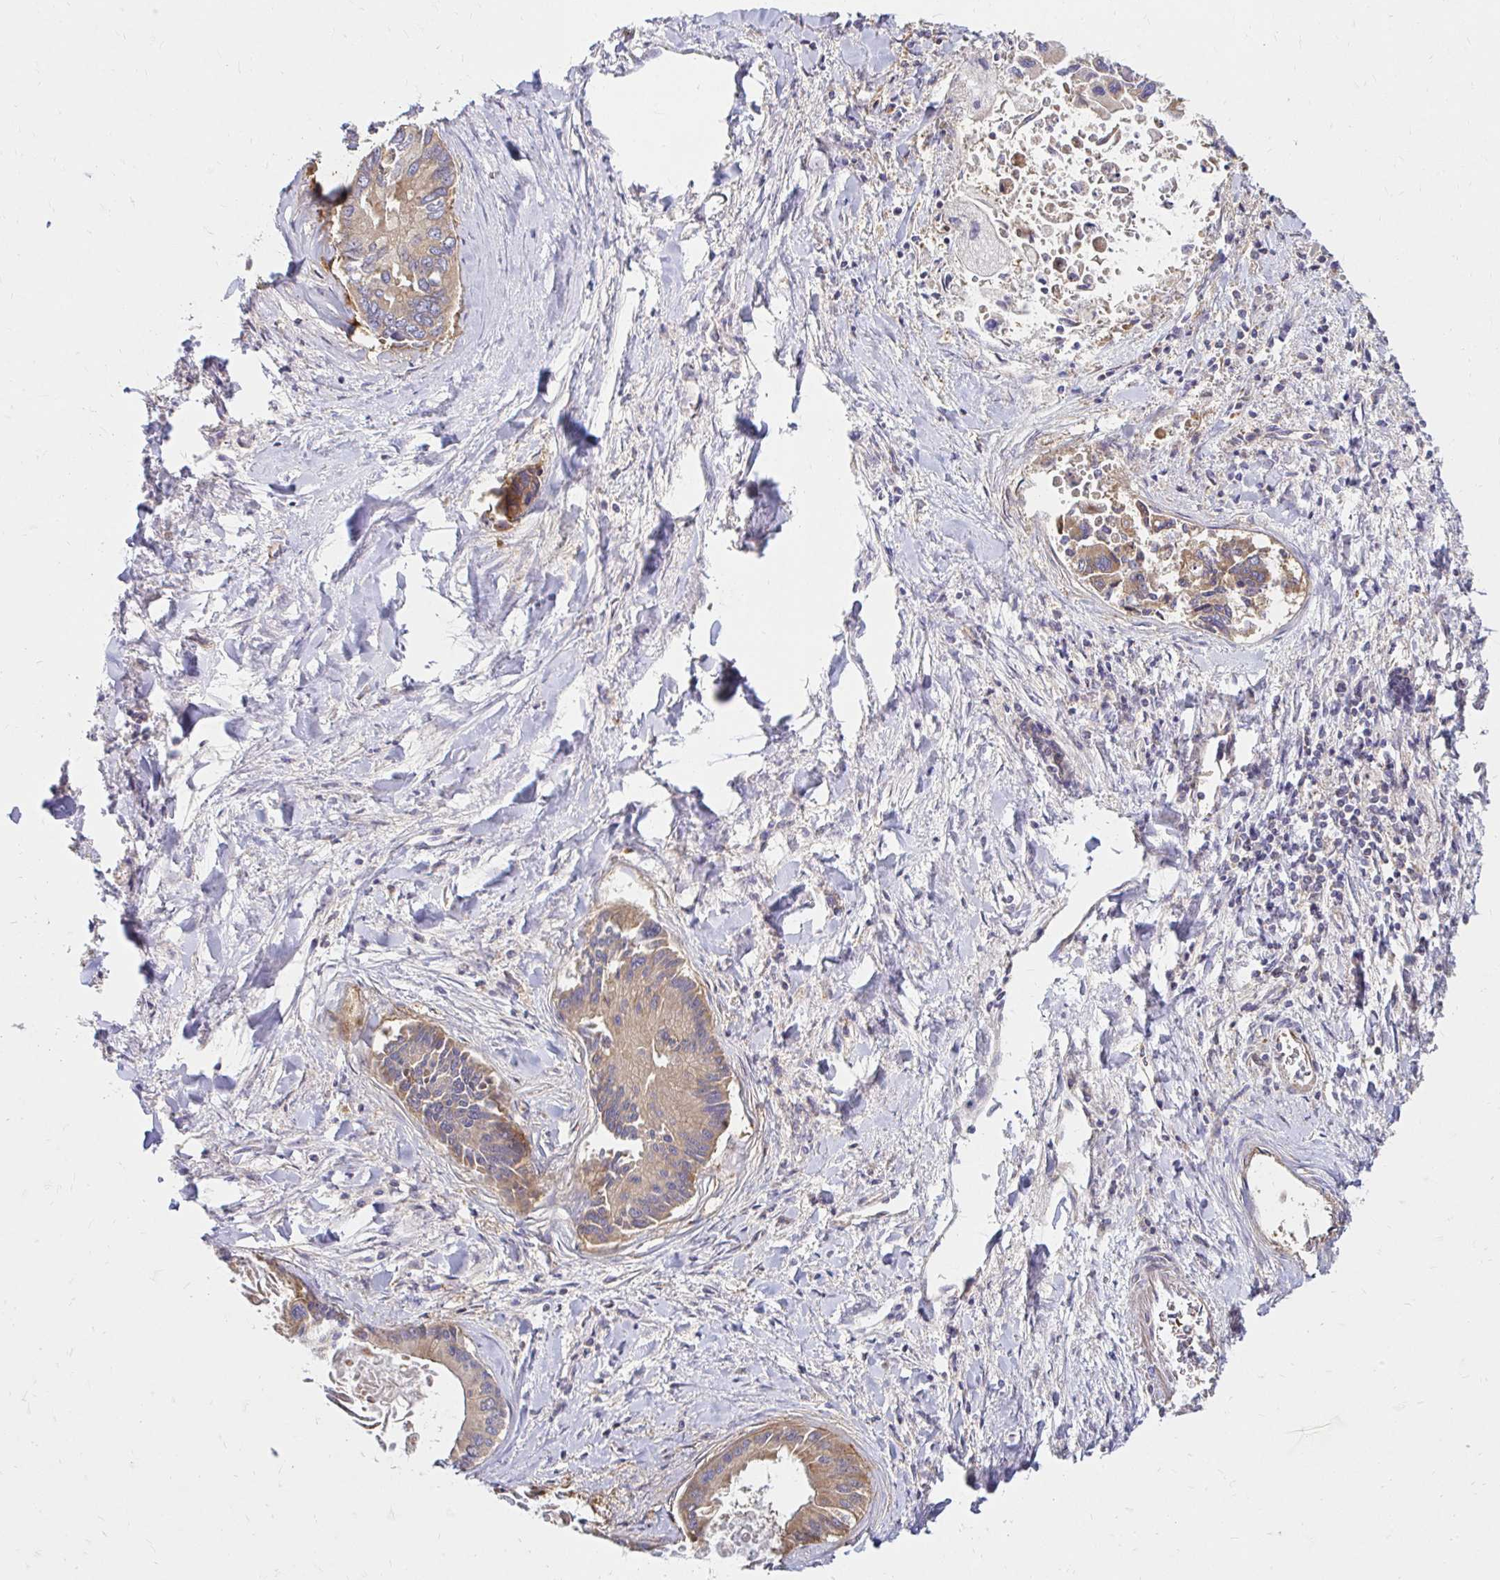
{"staining": {"intensity": "moderate", "quantity": "25%-75%", "location": "cytoplasmic/membranous"}, "tissue": "liver cancer", "cell_type": "Tumor cells", "image_type": "cancer", "snomed": [{"axis": "morphology", "description": "Cholangiocarcinoma"}, {"axis": "topography", "description": "Liver"}], "caption": "A histopathology image of liver cancer stained for a protein reveals moderate cytoplasmic/membranous brown staining in tumor cells.", "gene": "ITGA2", "patient": {"sex": "male", "age": 66}}